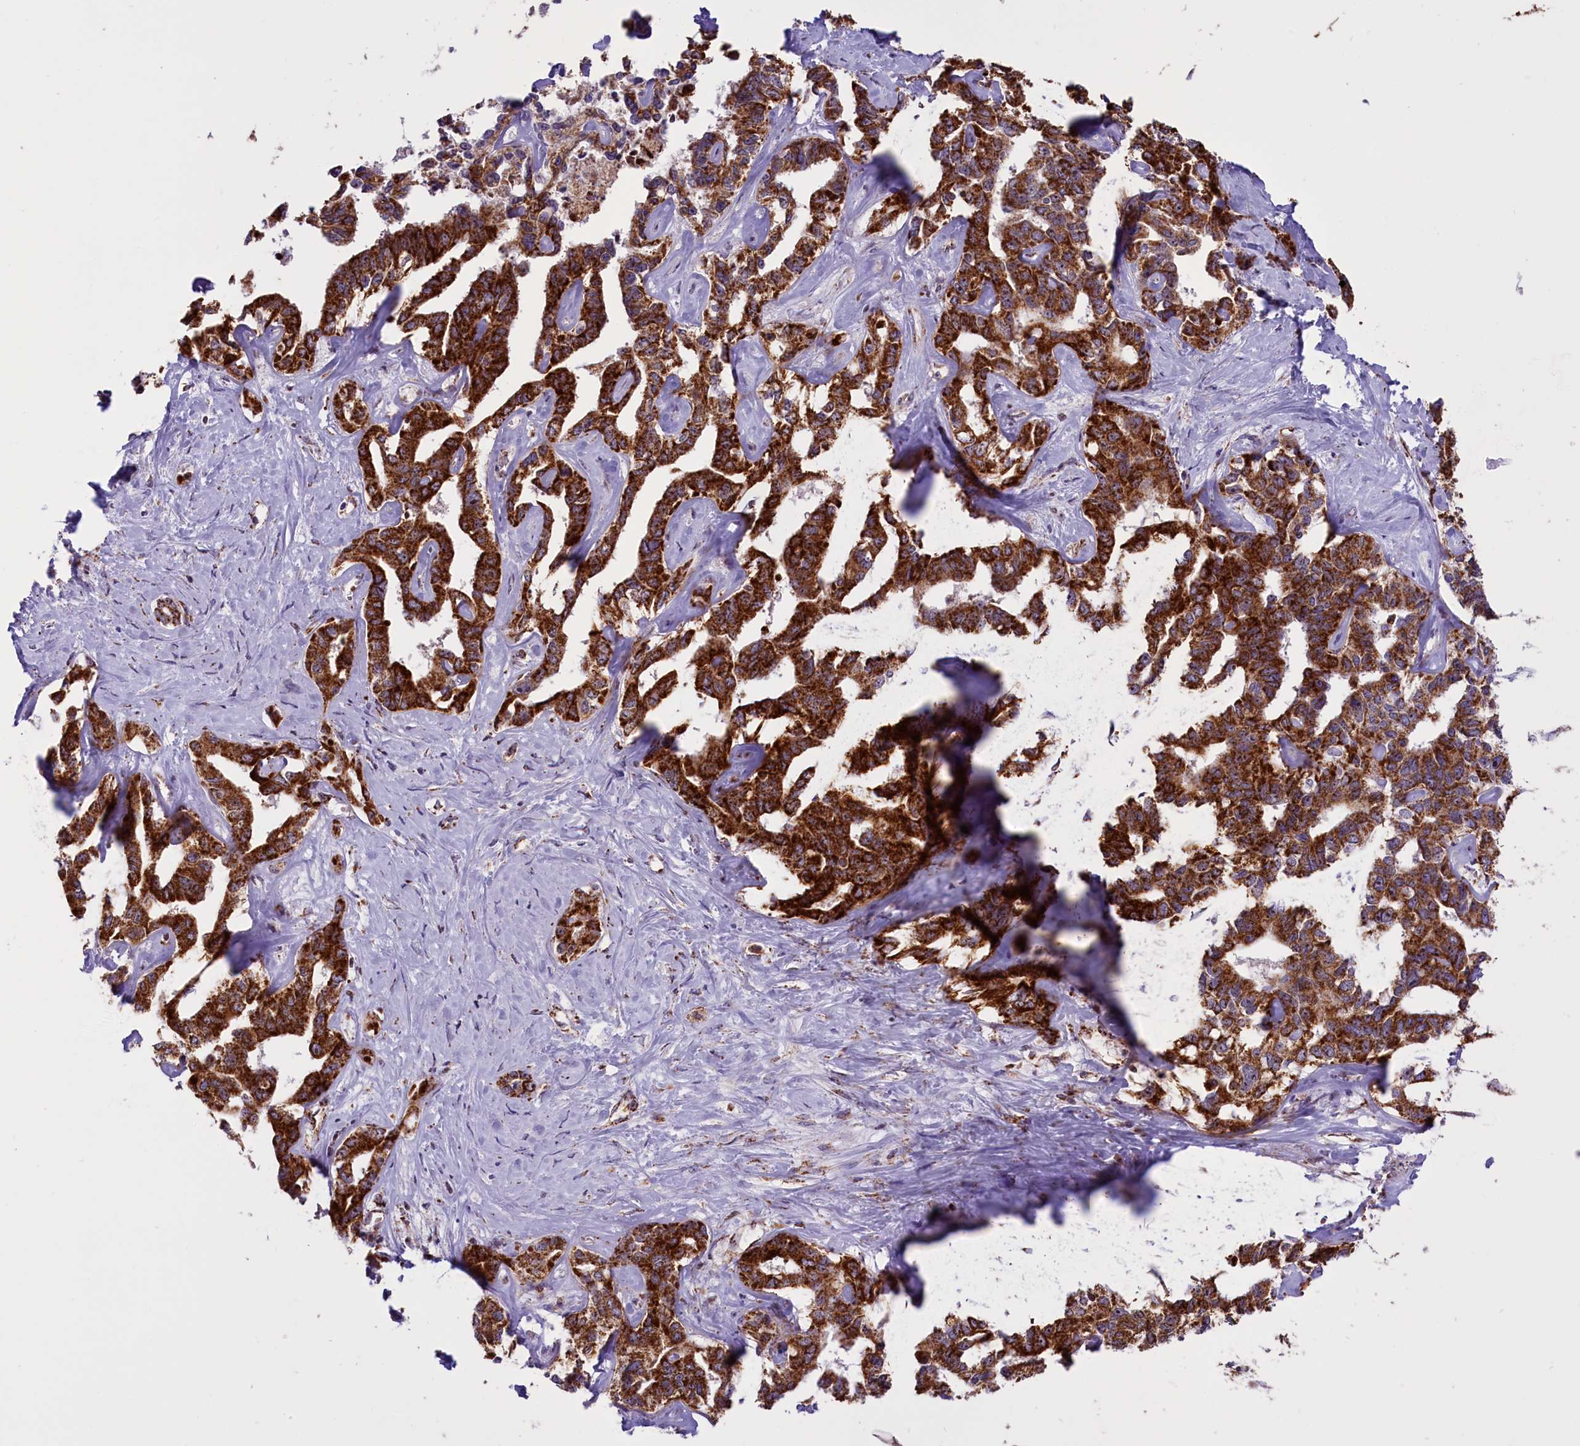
{"staining": {"intensity": "strong", "quantity": ">75%", "location": "cytoplasmic/membranous,nuclear"}, "tissue": "liver cancer", "cell_type": "Tumor cells", "image_type": "cancer", "snomed": [{"axis": "morphology", "description": "Cholangiocarcinoma"}, {"axis": "topography", "description": "Liver"}], "caption": "Strong cytoplasmic/membranous and nuclear expression is seen in about >75% of tumor cells in liver cancer (cholangiocarcinoma).", "gene": "NDUFS5", "patient": {"sex": "male", "age": 59}}